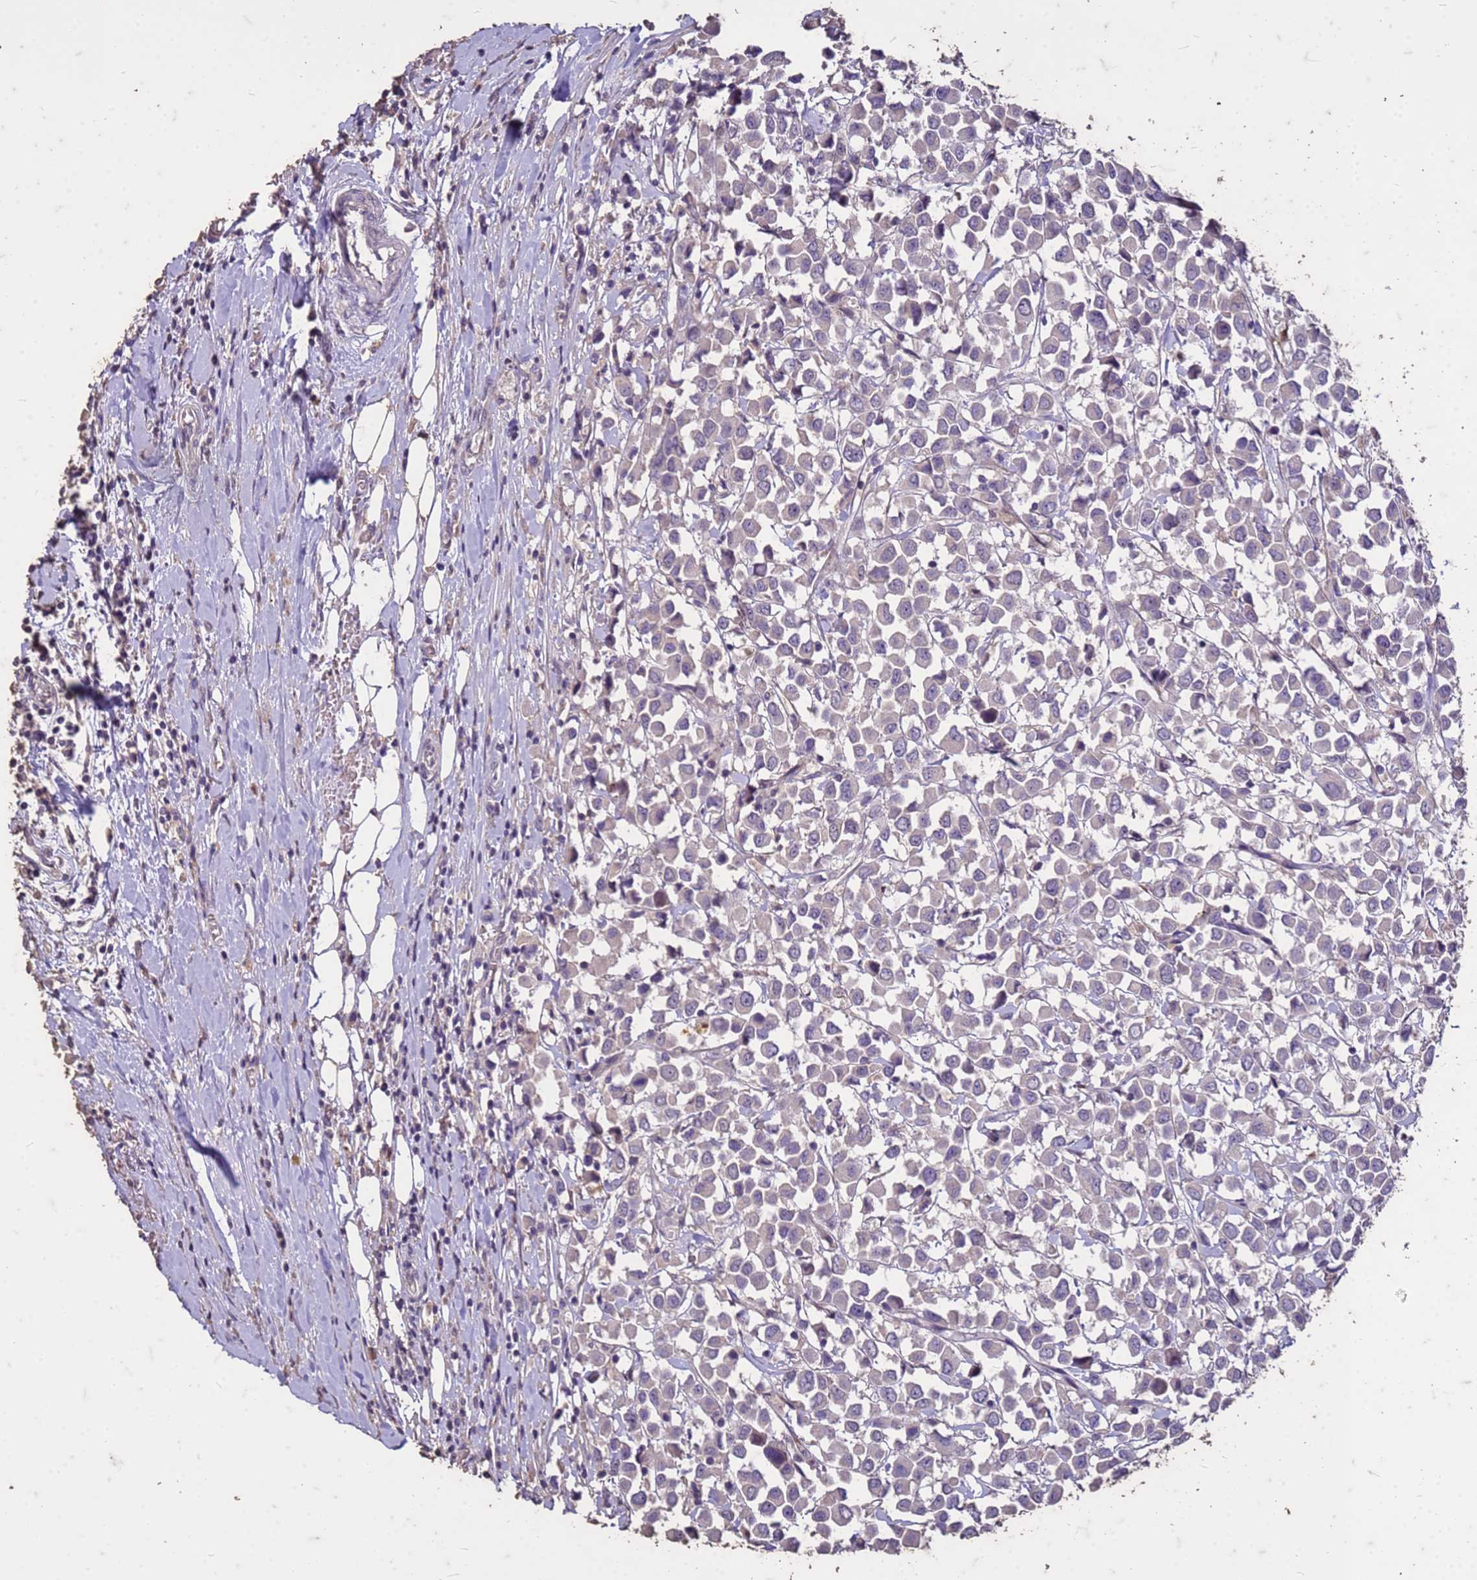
{"staining": {"intensity": "negative", "quantity": "none", "location": "none"}, "tissue": "breast cancer", "cell_type": "Tumor cells", "image_type": "cancer", "snomed": [{"axis": "morphology", "description": "Duct carcinoma"}, {"axis": "topography", "description": "Breast"}], "caption": "IHC photomicrograph of human intraductal carcinoma (breast) stained for a protein (brown), which exhibits no positivity in tumor cells. (Brightfield microscopy of DAB immunohistochemistry at high magnification).", "gene": "FAM184B", "patient": {"sex": "female", "age": 61}}